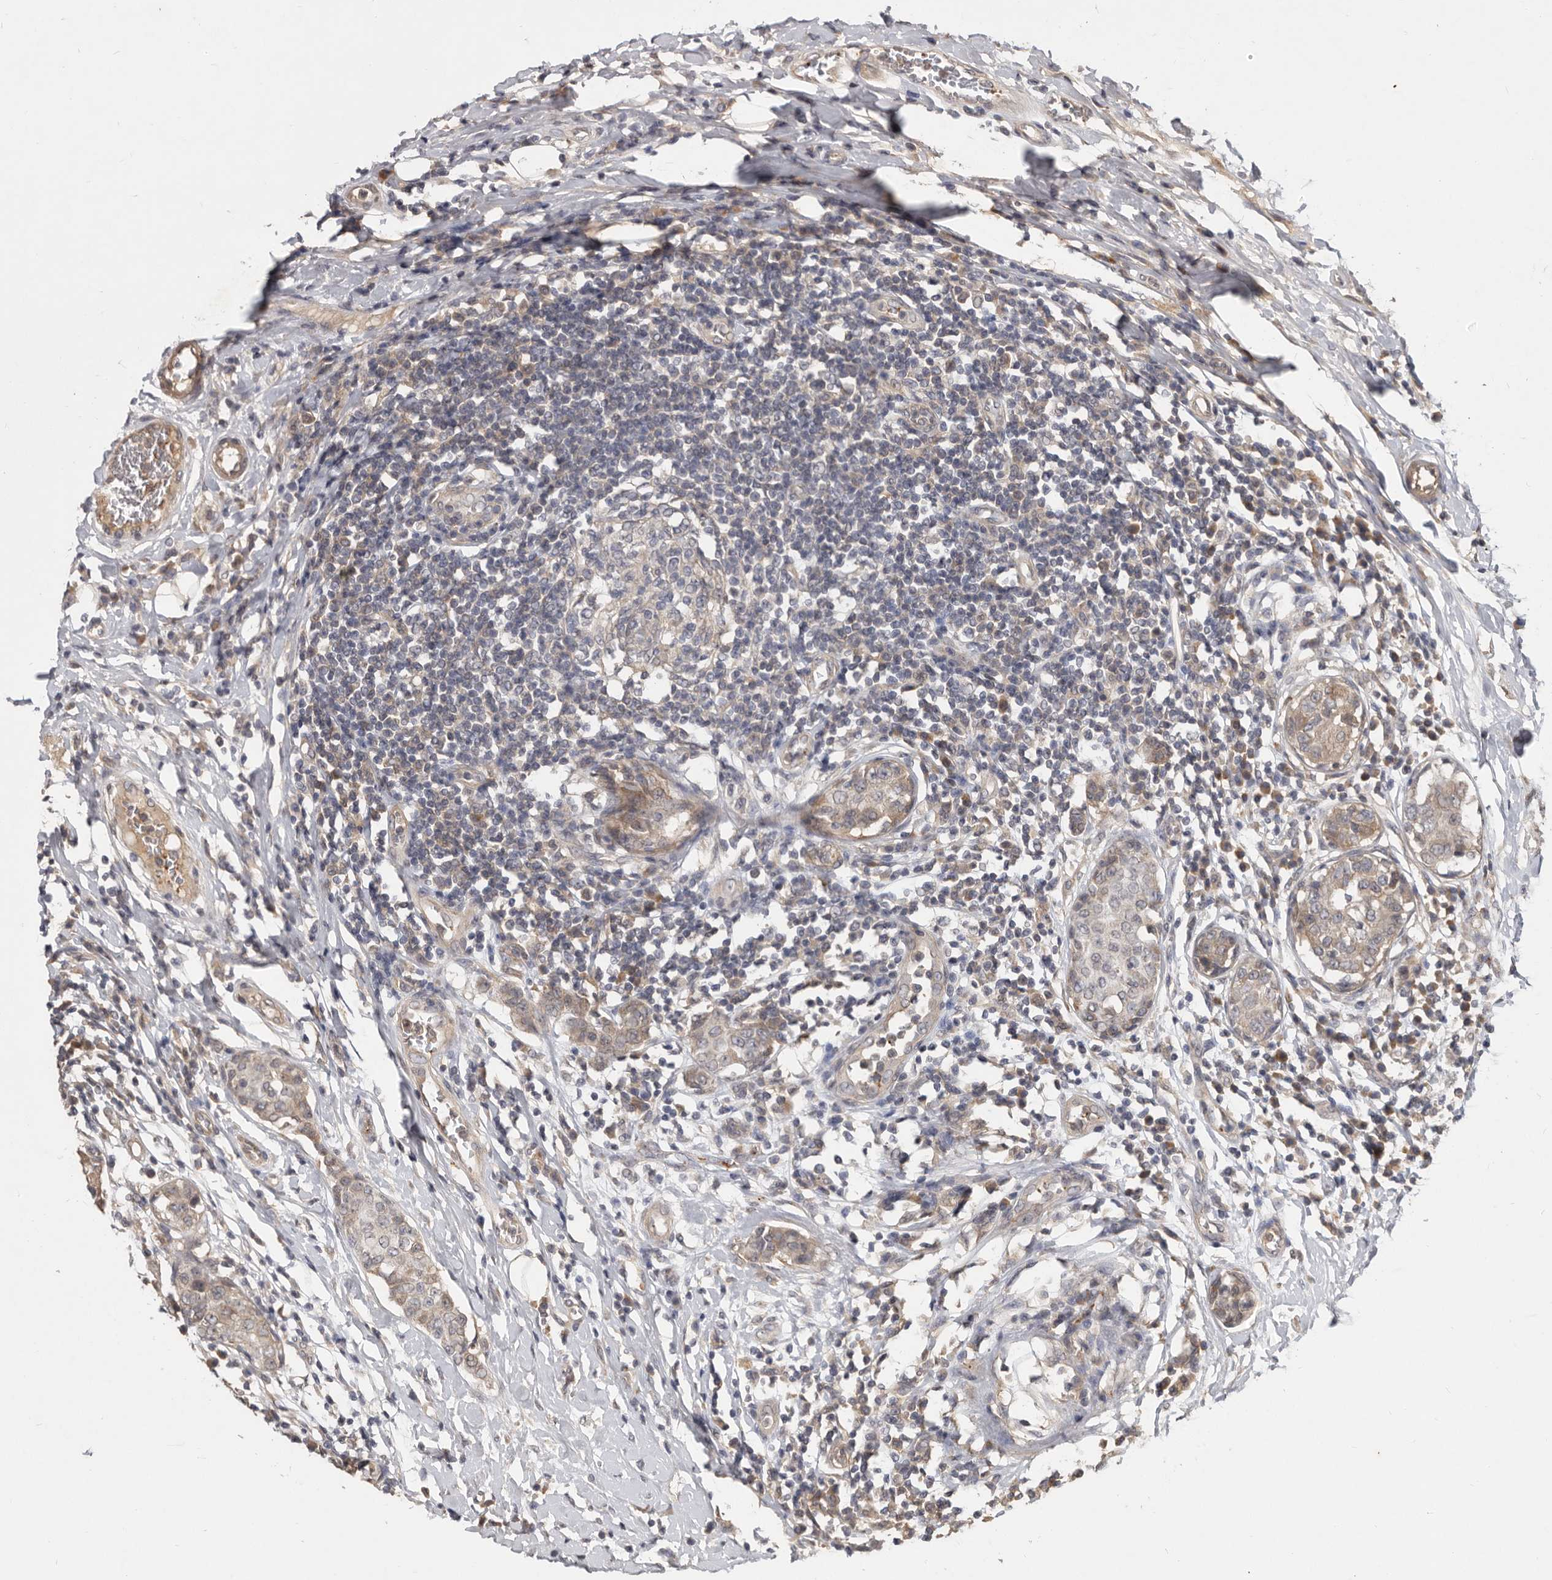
{"staining": {"intensity": "weak", "quantity": "25%-75%", "location": "cytoplasmic/membranous"}, "tissue": "breast cancer", "cell_type": "Tumor cells", "image_type": "cancer", "snomed": [{"axis": "morphology", "description": "Duct carcinoma"}, {"axis": "topography", "description": "Breast"}], "caption": "IHC histopathology image of human breast cancer (infiltrating ductal carcinoma) stained for a protein (brown), which shows low levels of weak cytoplasmic/membranous staining in about 25%-75% of tumor cells.", "gene": "DNAJC28", "patient": {"sex": "female", "age": 27}}